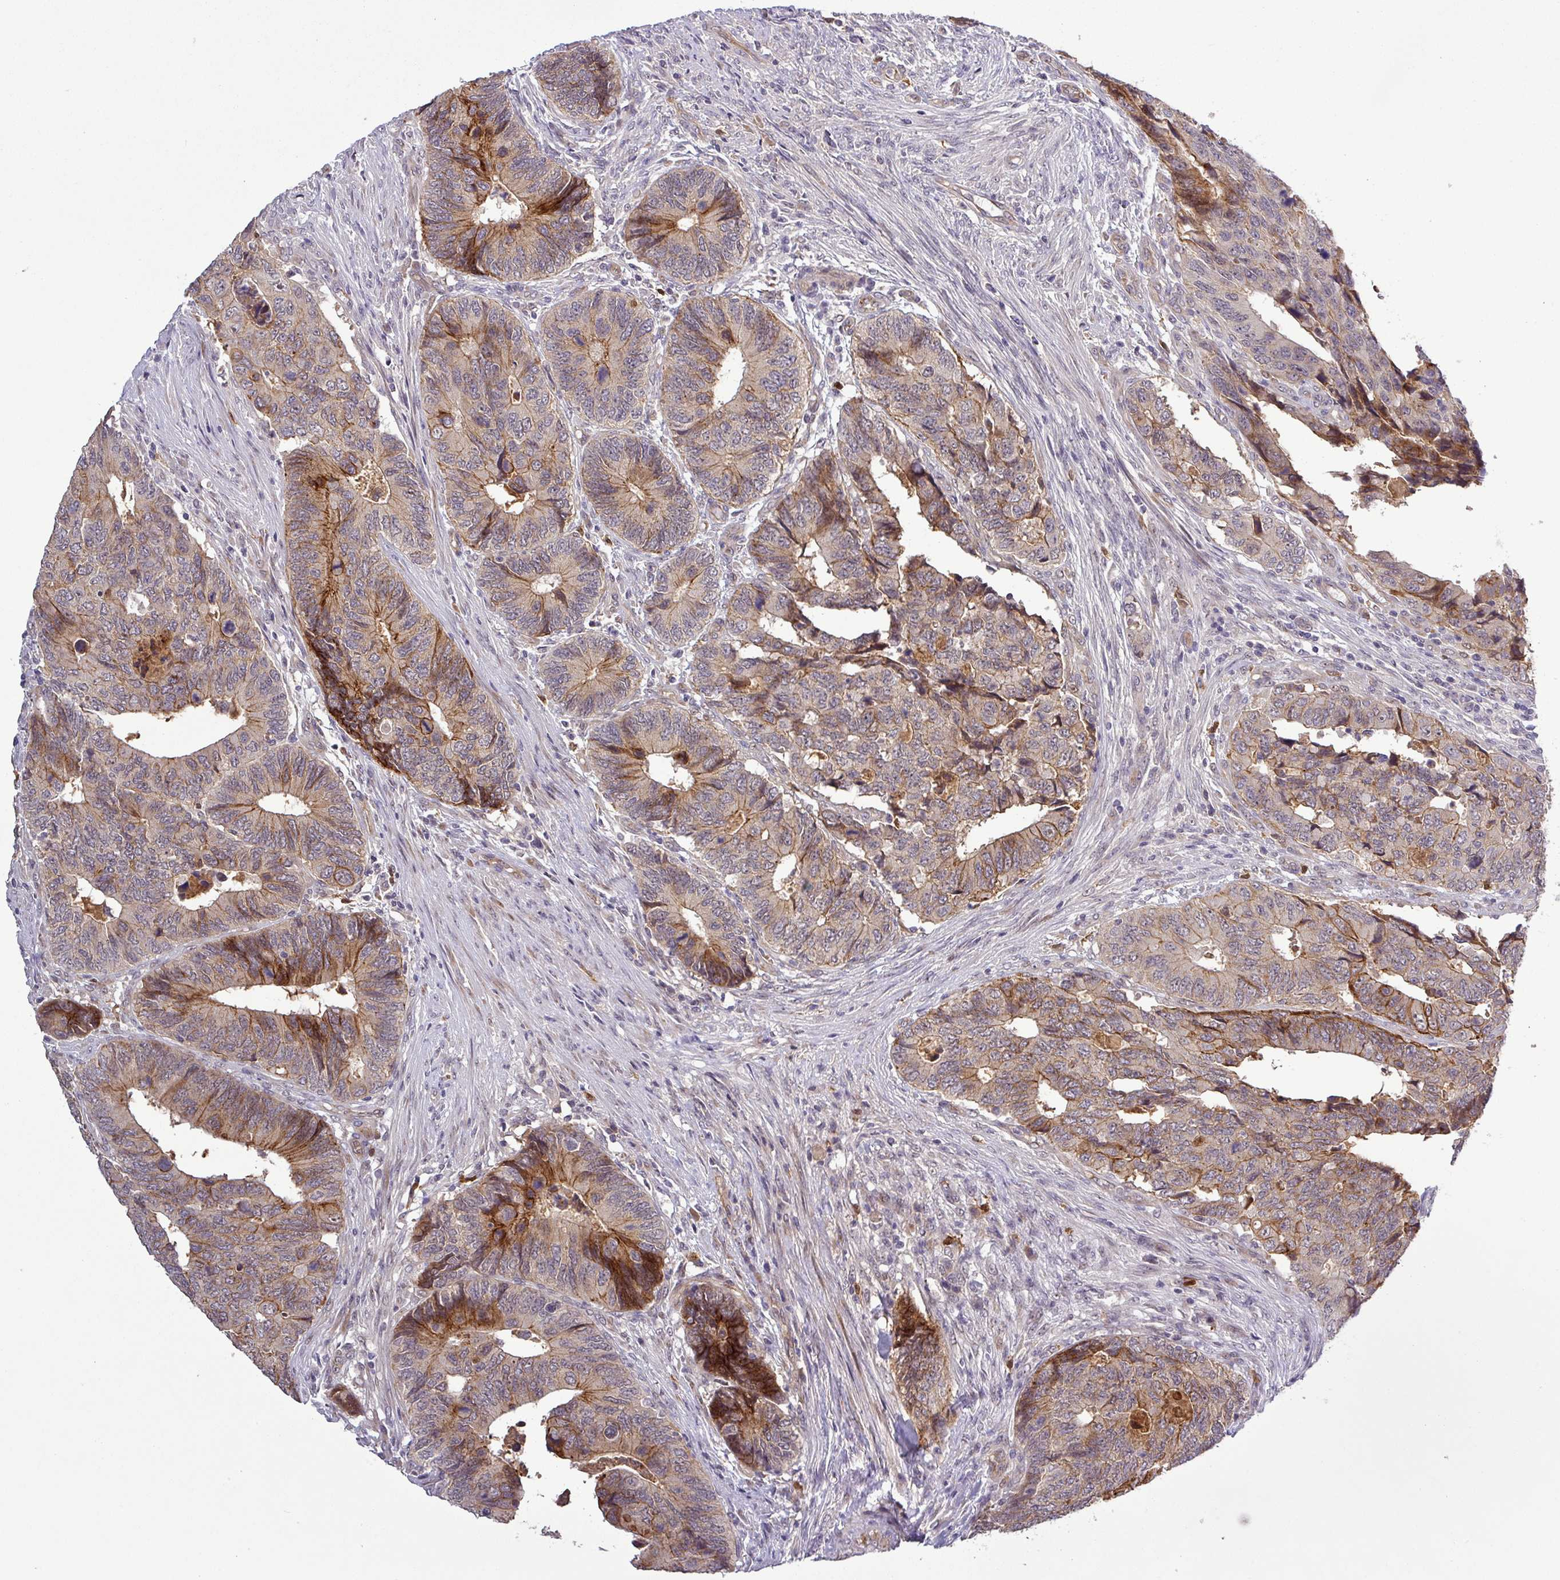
{"staining": {"intensity": "moderate", "quantity": "25%-75%", "location": "cytoplasmic/membranous"}, "tissue": "colorectal cancer", "cell_type": "Tumor cells", "image_type": "cancer", "snomed": [{"axis": "morphology", "description": "Adenocarcinoma, NOS"}, {"axis": "topography", "description": "Colon"}], "caption": "Moderate cytoplasmic/membranous expression is identified in about 25%-75% of tumor cells in adenocarcinoma (colorectal).", "gene": "PCDH1", "patient": {"sex": "male", "age": 87}}